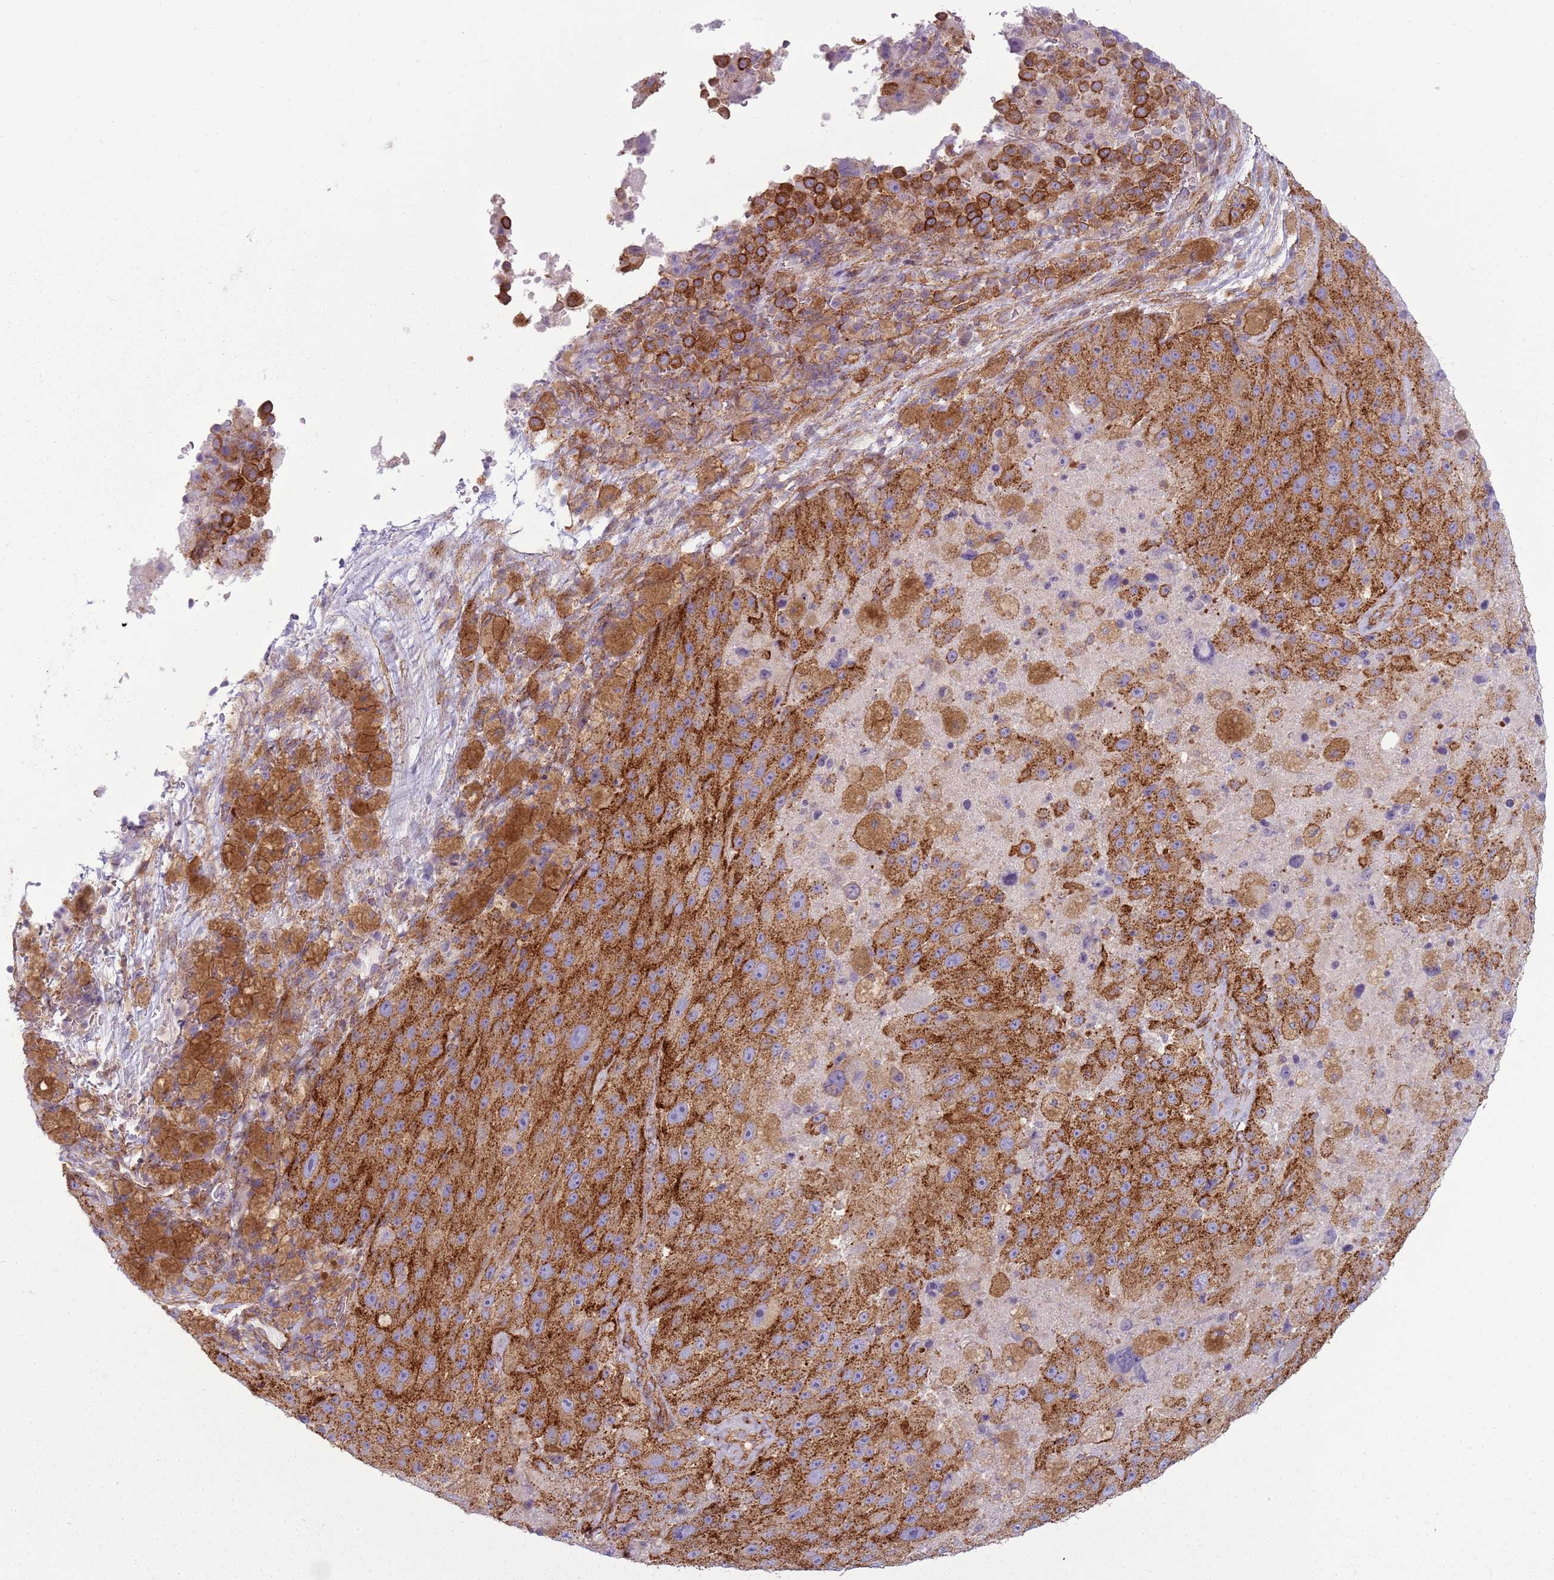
{"staining": {"intensity": "strong", "quantity": ">75%", "location": "cytoplasmic/membranous"}, "tissue": "melanoma", "cell_type": "Tumor cells", "image_type": "cancer", "snomed": [{"axis": "morphology", "description": "Malignant melanoma, Metastatic site"}, {"axis": "topography", "description": "Lymph node"}], "caption": "Brown immunohistochemical staining in human melanoma shows strong cytoplasmic/membranous staining in approximately >75% of tumor cells. Using DAB (brown) and hematoxylin (blue) stains, captured at high magnification using brightfield microscopy.", "gene": "SNX1", "patient": {"sex": "male", "age": 62}}